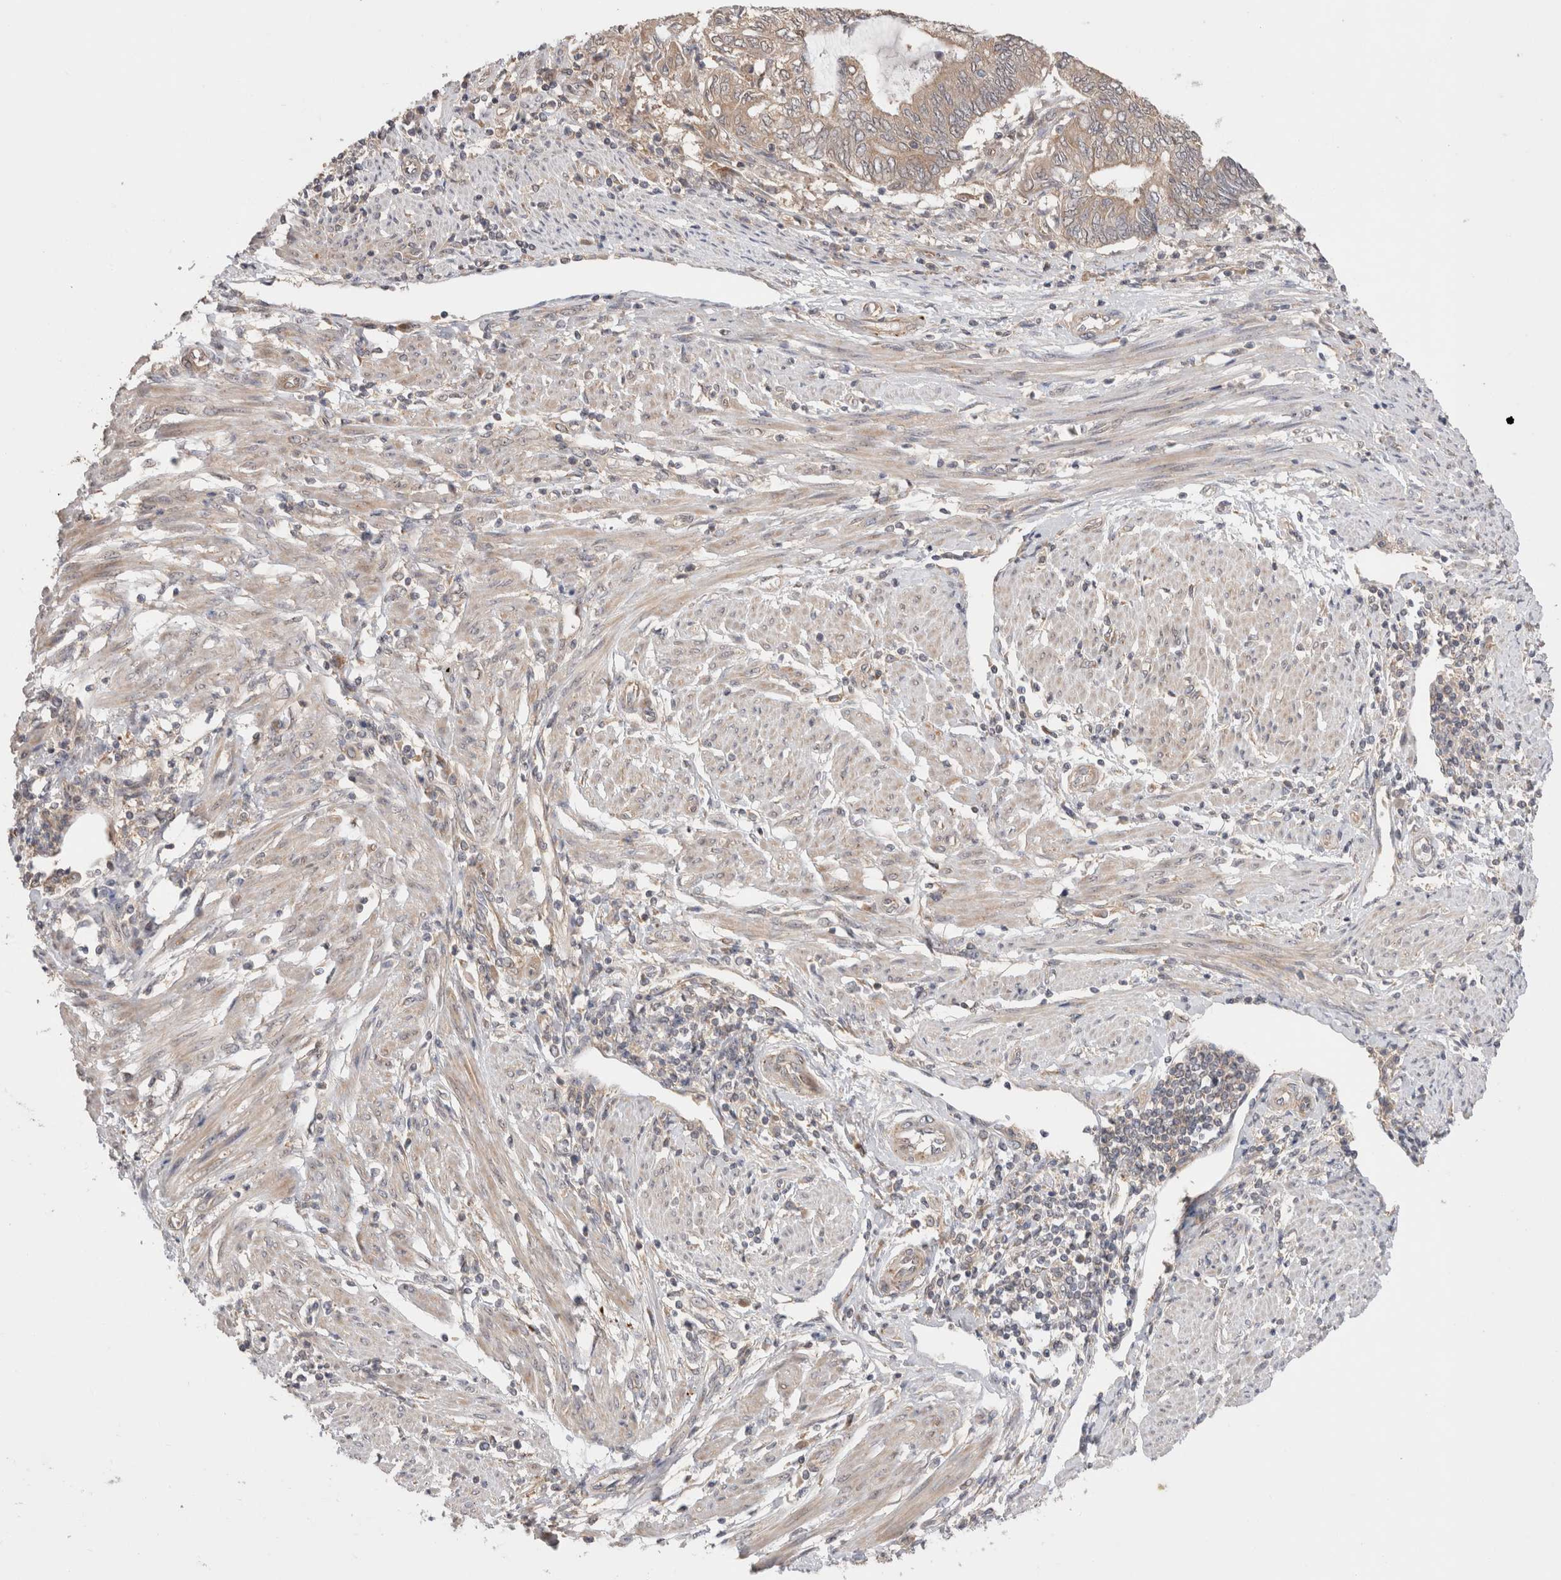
{"staining": {"intensity": "moderate", "quantity": ">75%", "location": "cytoplasmic/membranous"}, "tissue": "endometrial cancer", "cell_type": "Tumor cells", "image_type": "cancer", "snomed": [{"axis": "morphology", "description": "Adenocarcinoma, NOS"}, {"axis": "topography", "description": "Uterus"}, {"axis": "topography", "description": "Endometrium"}], "caption": "This photomicrograph exhibits immunohistochemistry (IHC) staining of adenocarcinoma (endometrial), with medium moderate cytoplasmic/membranous staining in approximately >75% of tumor cells.", "gene": "SLC29A1", "patient": {"sex": "female", "age": 70}}